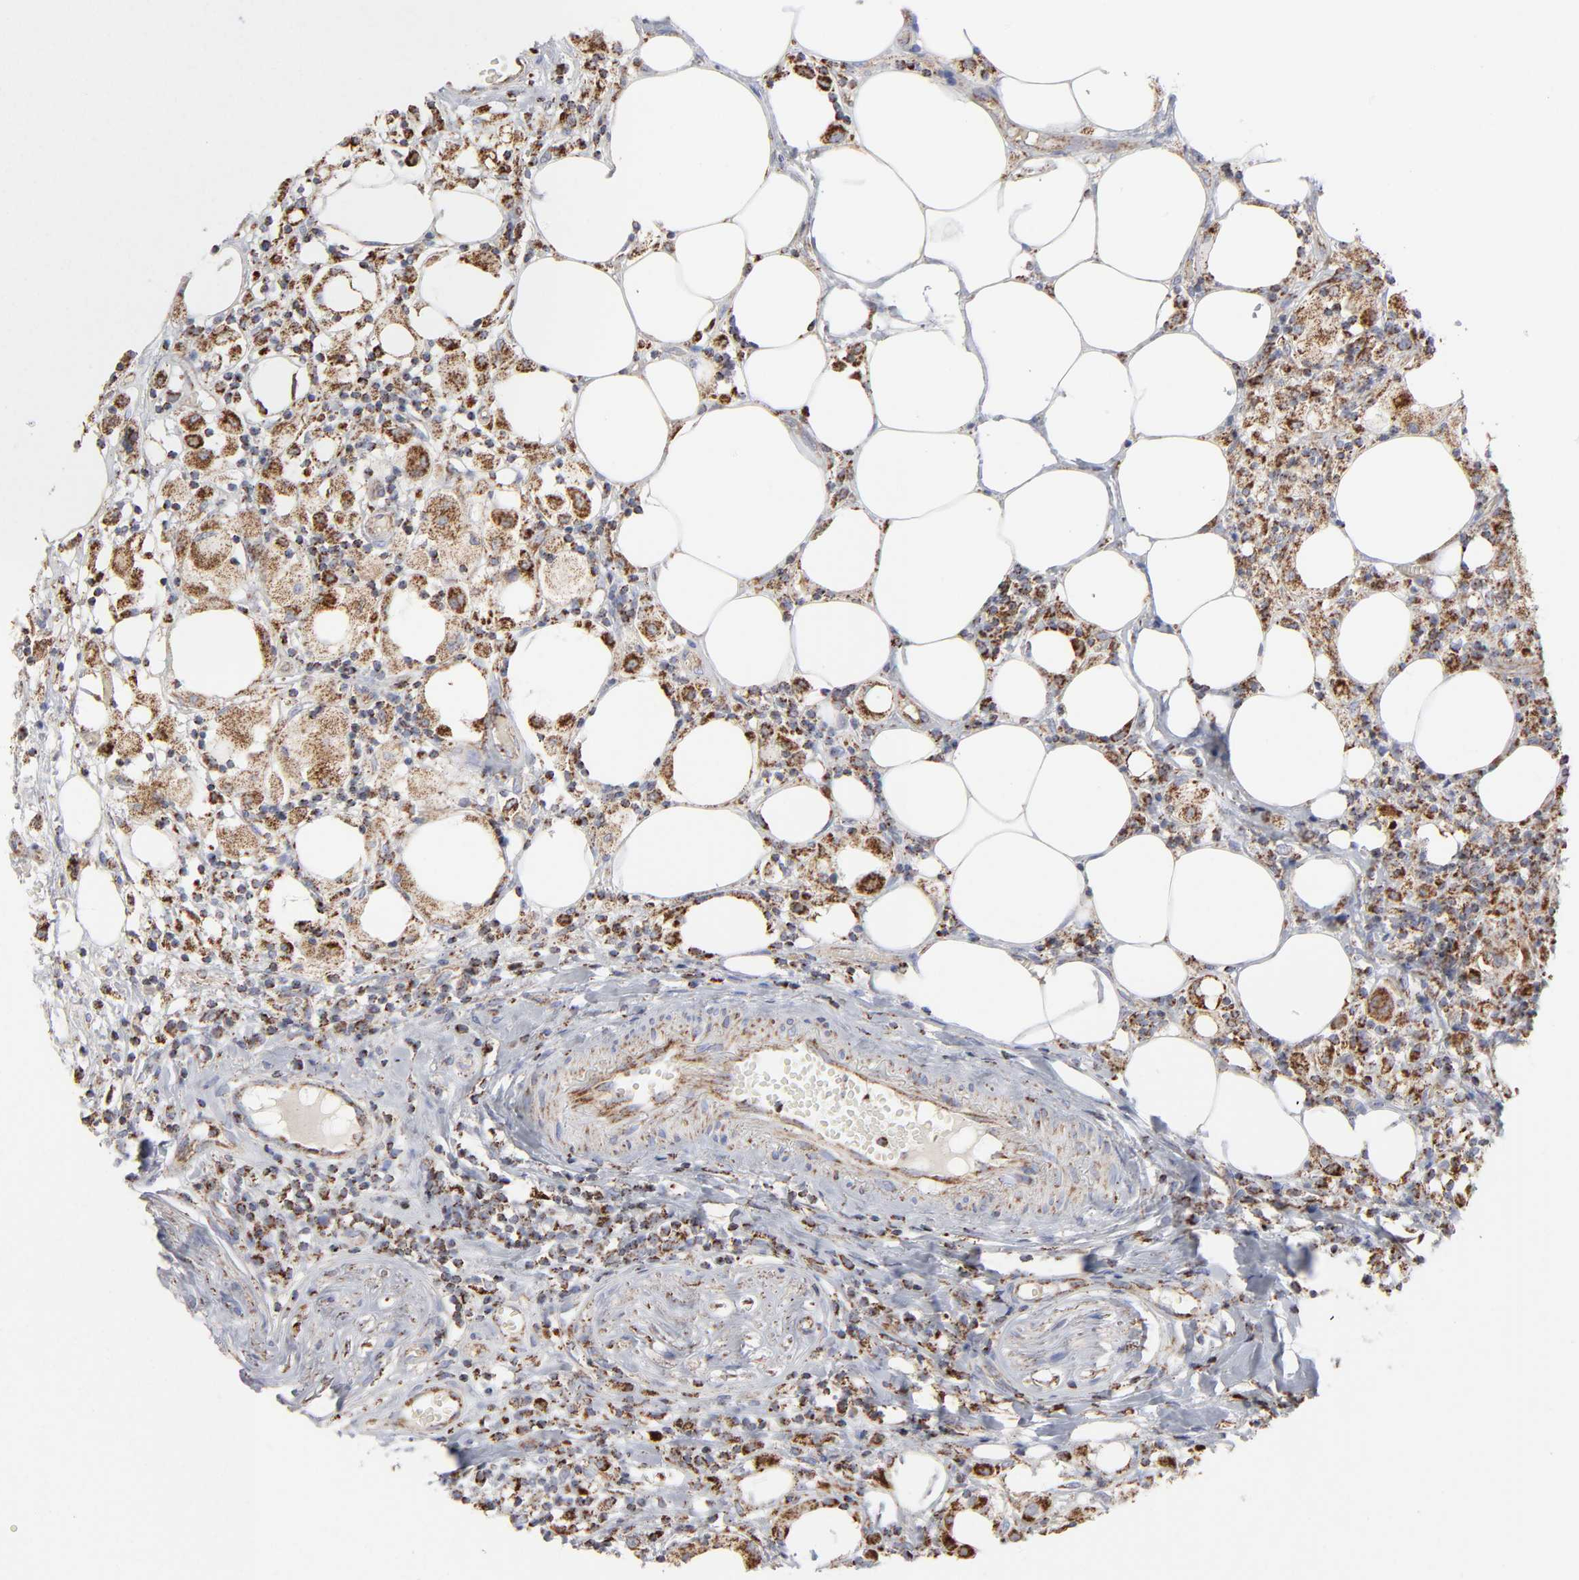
{"staining": {"intensity": "moderate", "quantity": ">75%", "location": "cytoplasmic/membranous"}, "tissue": "thyroid cancer", "cell_type": "Tumor cells", "image_type": "cancer", "snomed": [{"axis": "morphology", "description": "Carcinoma, NOS"}, {"axis": "topography", "description": "Thyroid gland"}], "caption": "About >75% of tumor cells in human thyroid cancer (carcinoma) display moderate cytoplasmic/membranous protein staining as visualized by brown immunohistochemical staining.", "gene": "ASB3", "patient": {"sex": "female", "age": 77}}